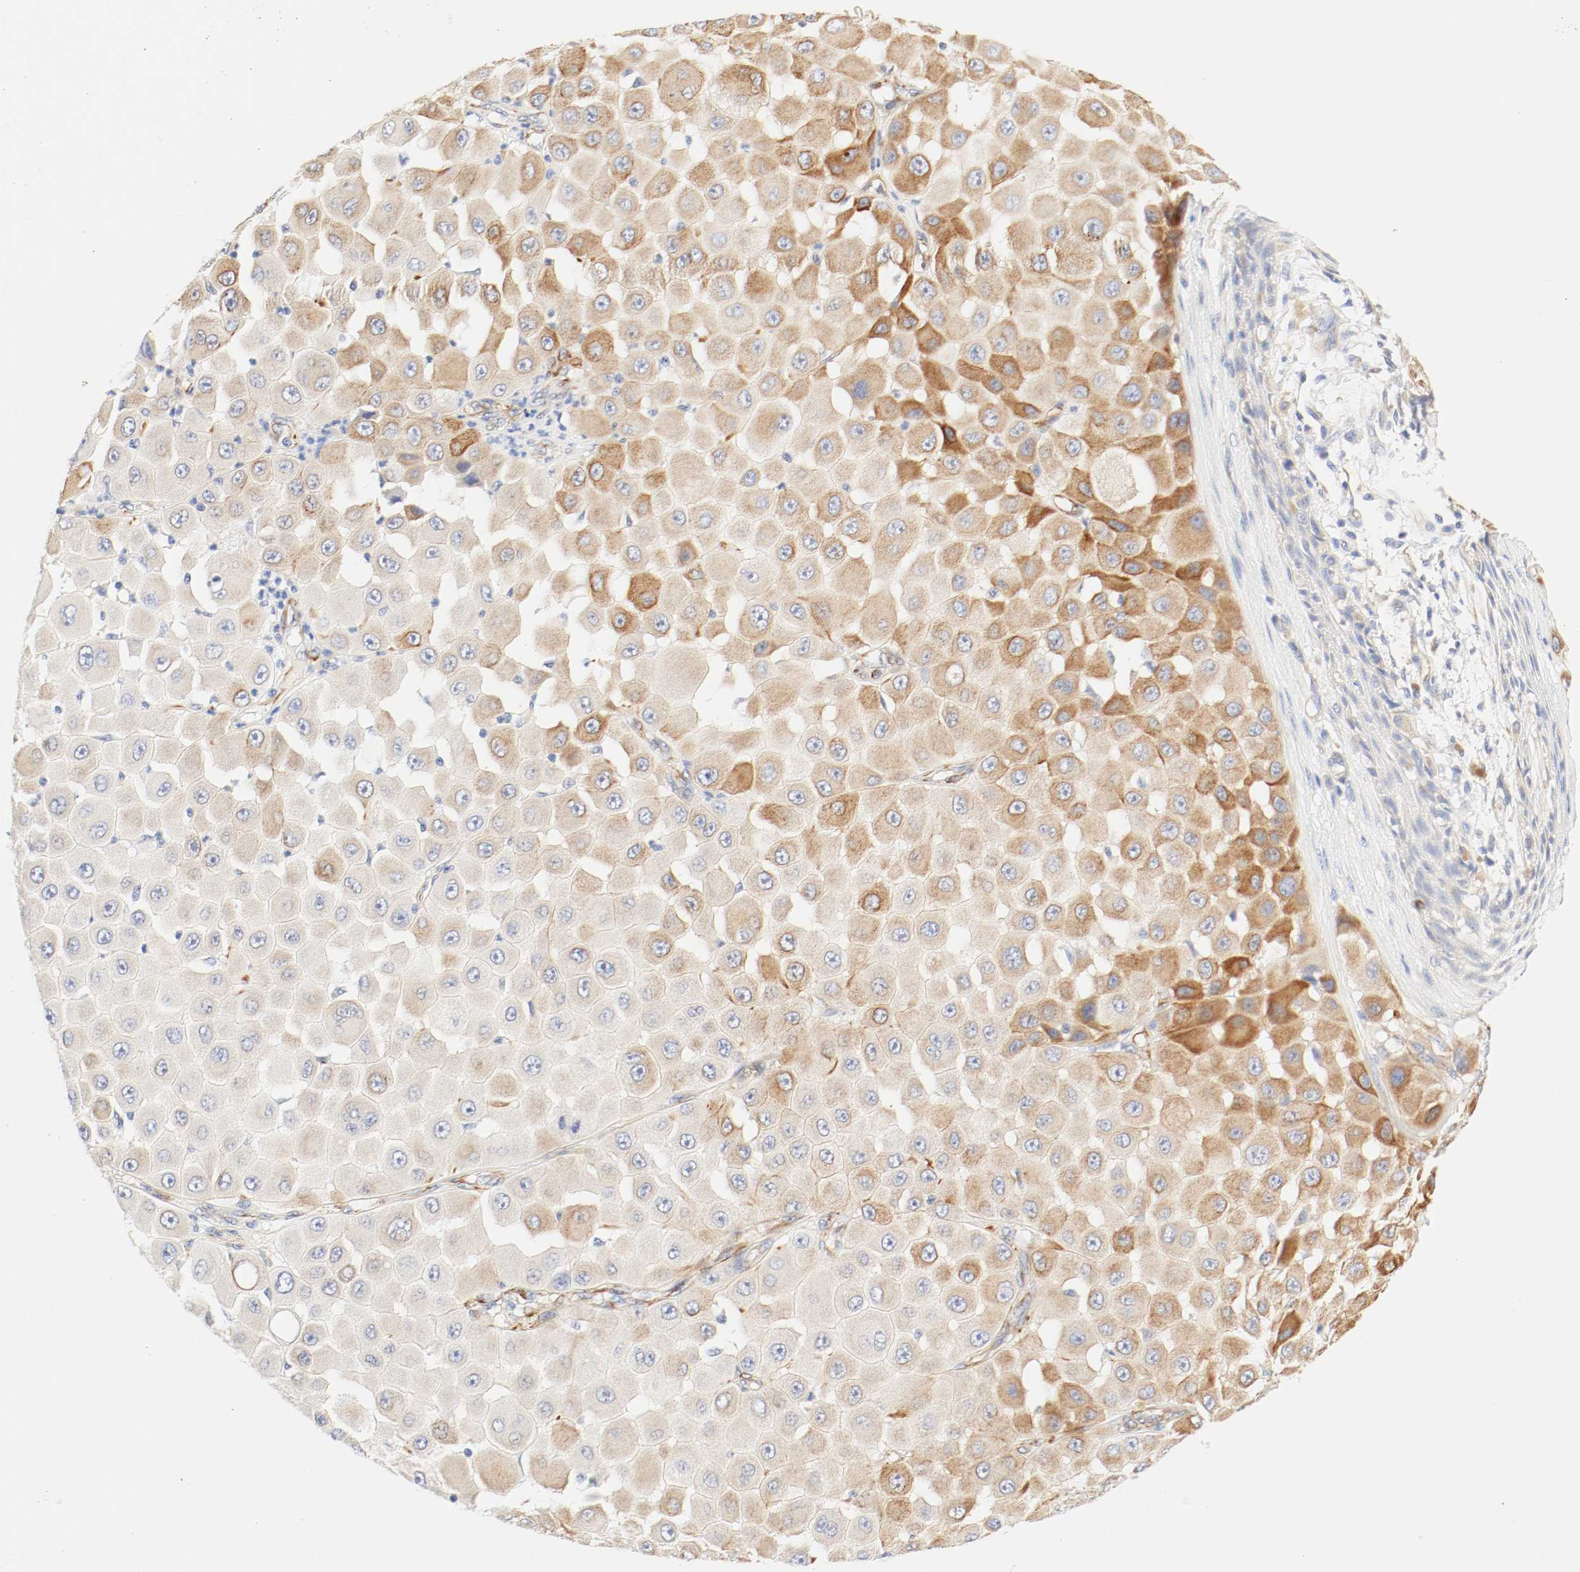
{"staining": {"intensity": "moderate", "quantity": "25%-75%", "location": "cytoplasmic/membranous"}, "tissue": "melanoma", "cell_type": "Tumor cells", "image_type": "cancer", "snomed": [{"axis": "morphology", "description": "Malignant melanoma, NOS"}, {"axis": "topography", "description": "Skin"}], "caption": "Malignant melanoma stained for a protein reveals moderate cytoplasmic/membranous positivity in tumor cells. The staining was performed using DAB (3,3'-diaminobenzidine) to visualize the protein expression in brown, while the nuclei were stained in blue with hematoxylin (Magnification: 20x).", "gene": "GIT1", "patient": {"sex": "female", "age": 81}}